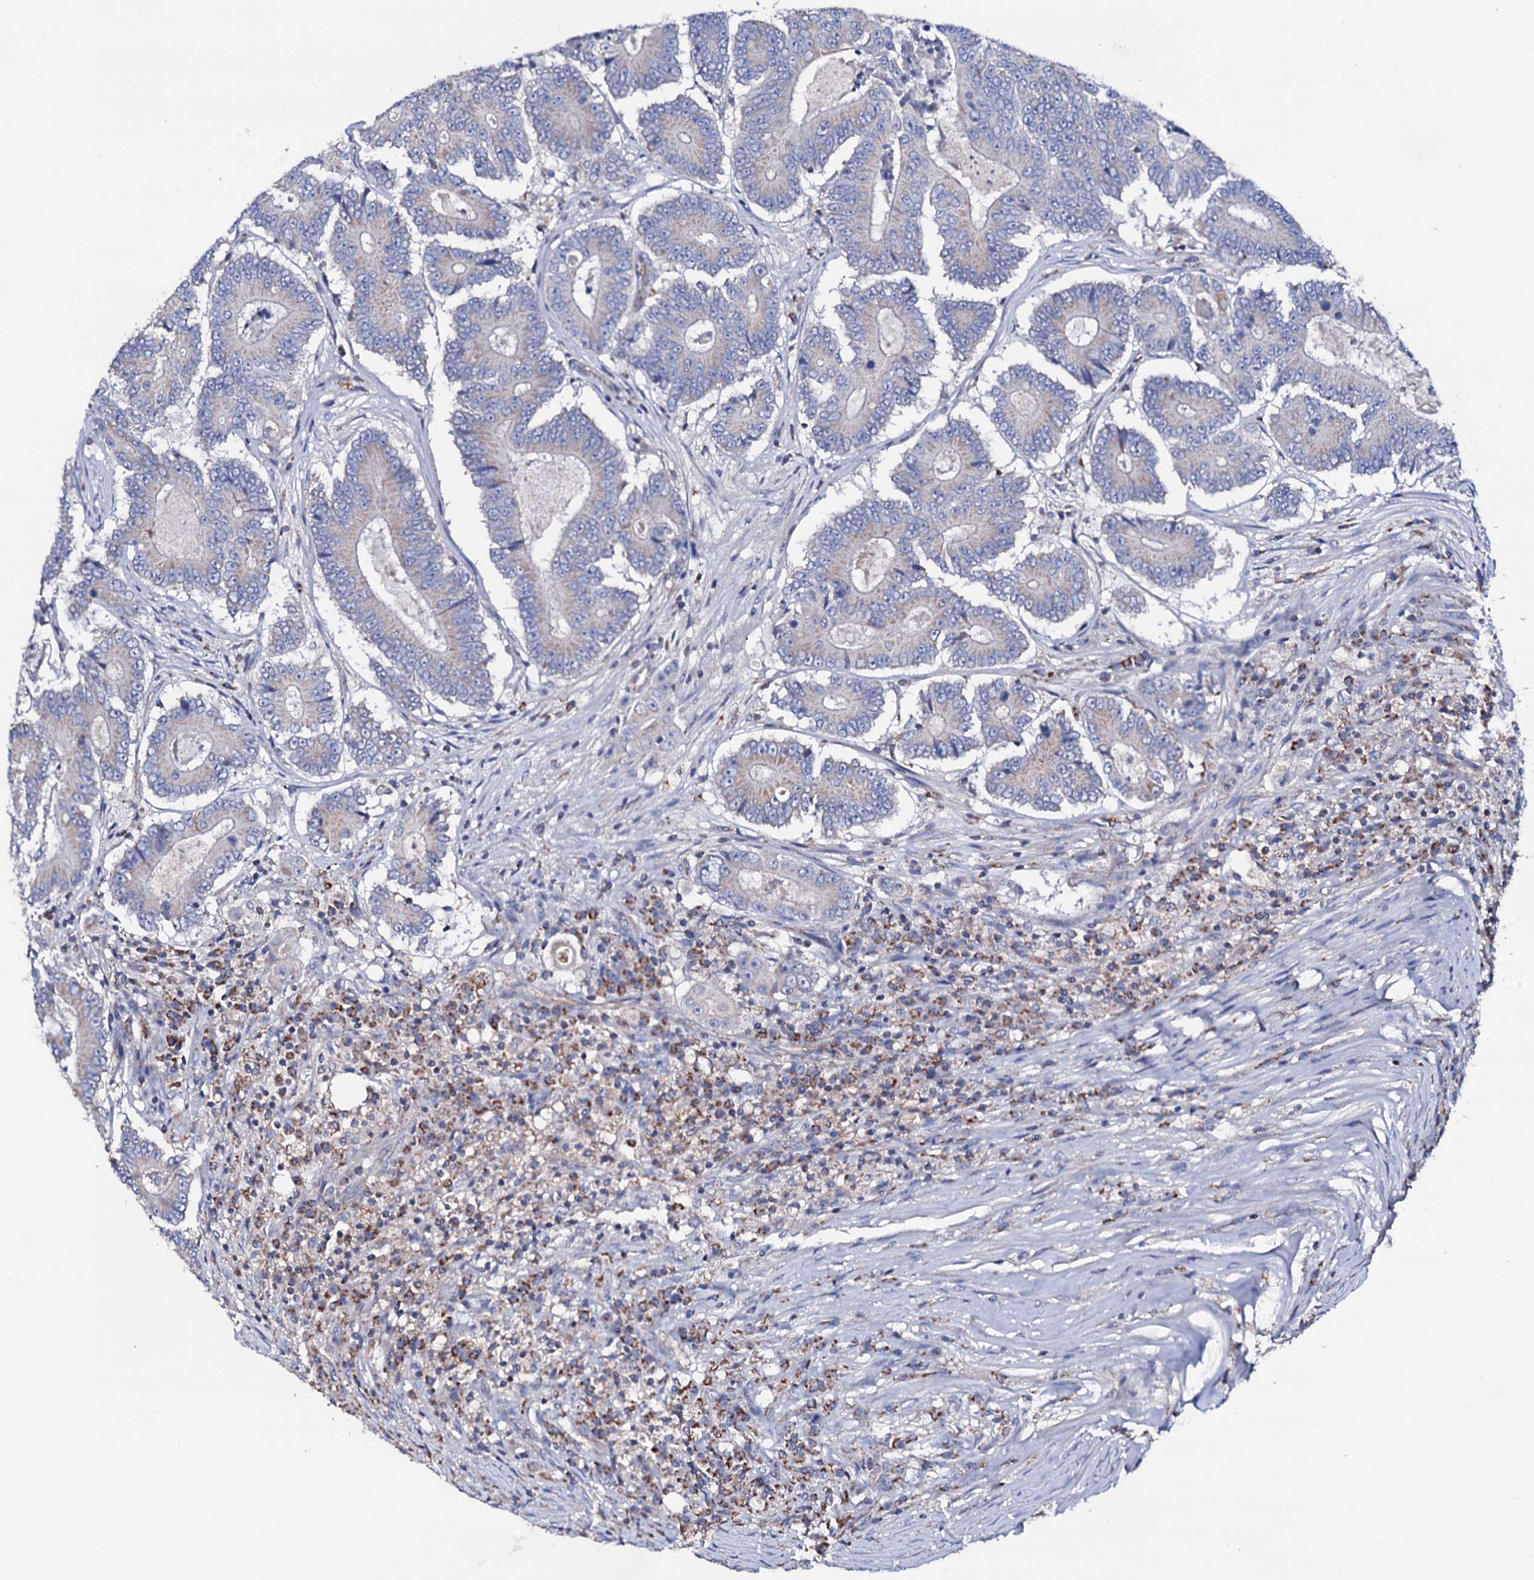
{"staining": {"intensity": "weak", "quantity": "<25%", "location": "cytoplasmic/membranous"}, "tissue": "colorectal cancer", "cell_type": "Tumor cells", "image_type": "cancer", "snomed": [{"axis": "morphology", "description": "Adenocarcinoma, NOS"}, {"axis": "topography", "description": "Colon"}], "caption": "Tumor cells show no significant protein staining in adenocarcinoma (colorectal). (Immunohistochemistry (ihc), brightfield microscopy, high magnification).", "gene": "TCAF2", "patient": {"sex": "male", "age": 83}}